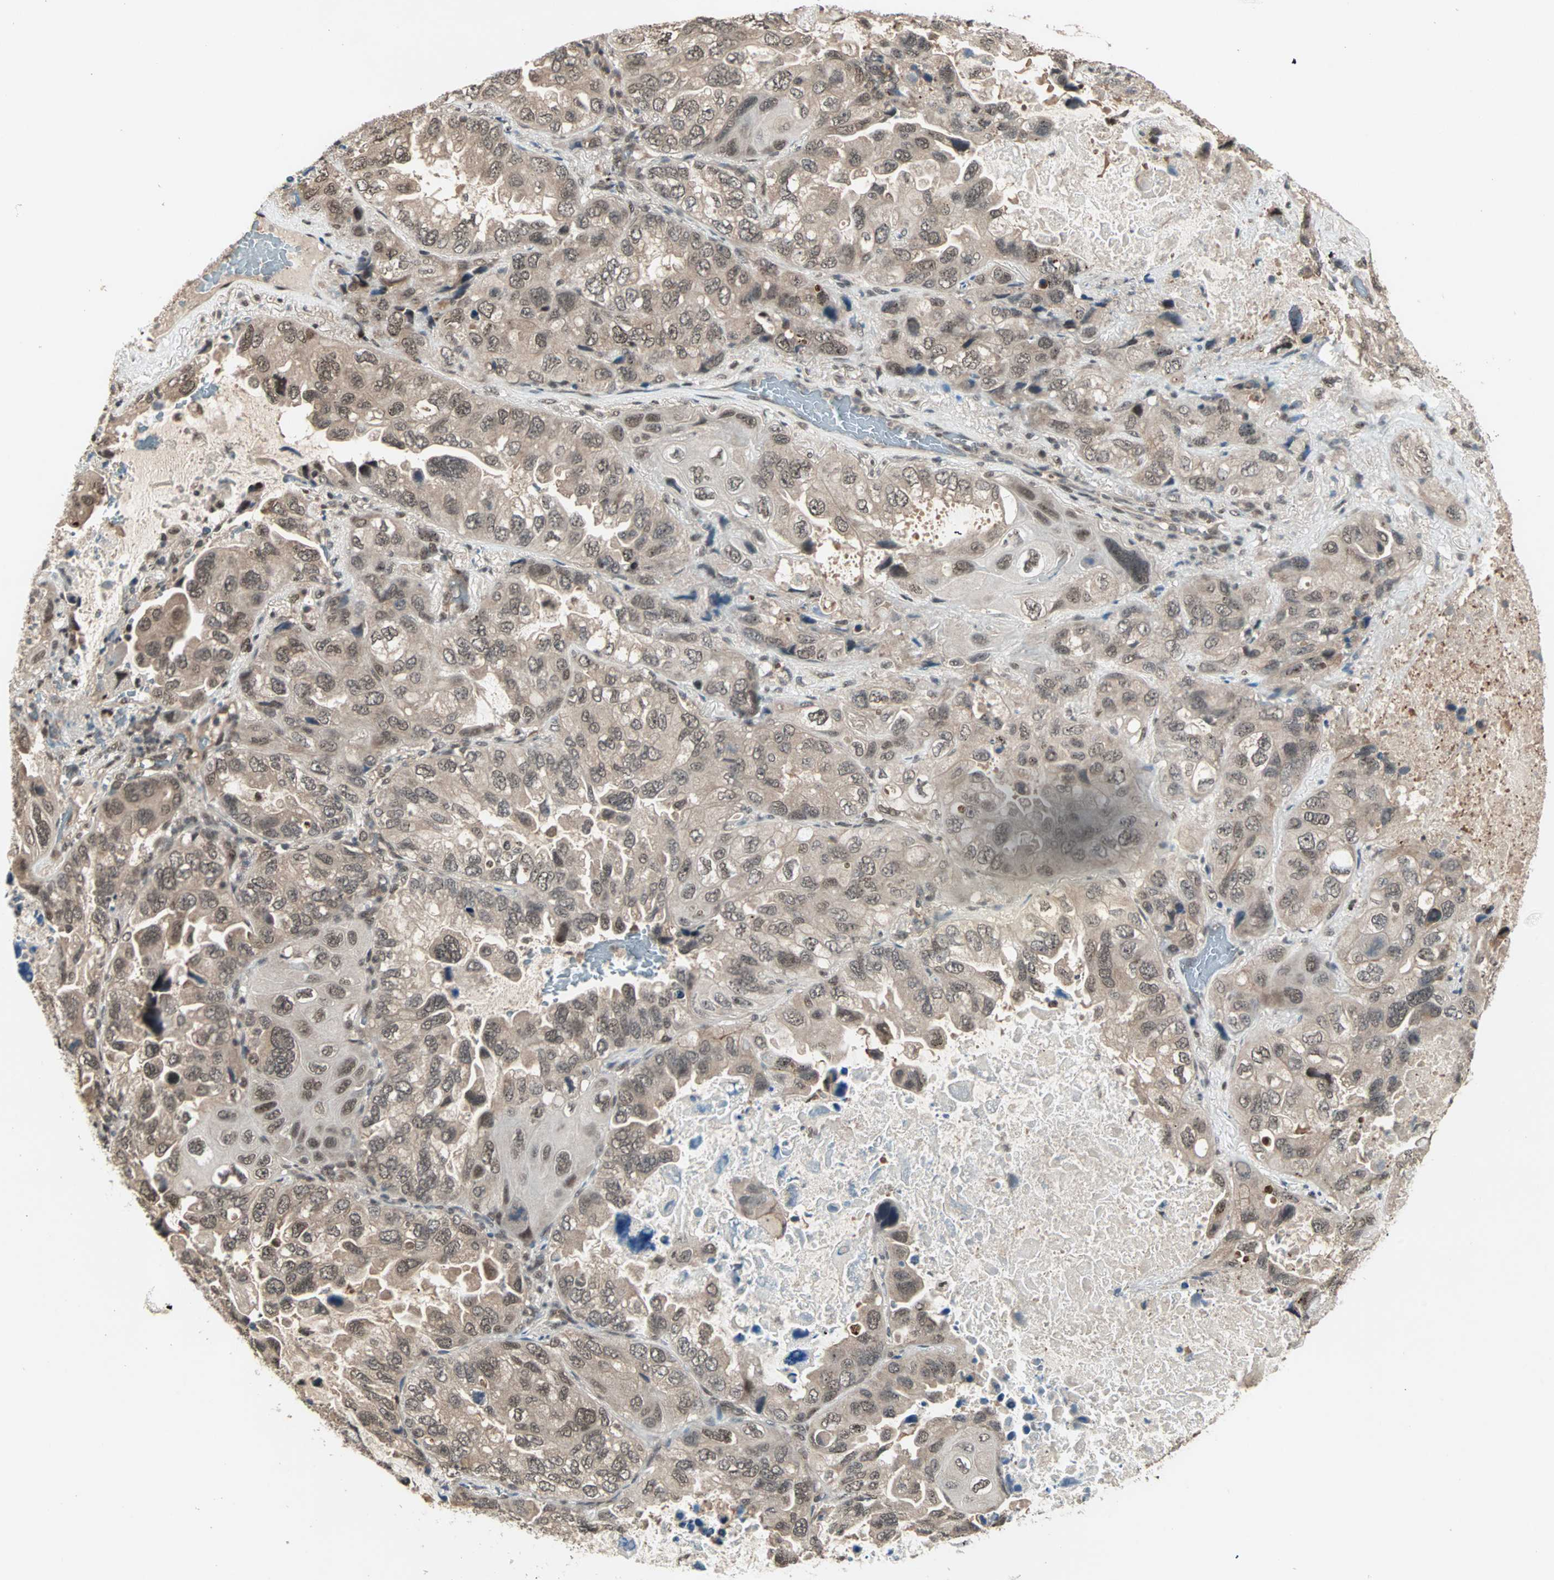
{"staining": {"intensity": "weak", "quantity": ">75%", "location": "nuclear"}, "tissue": "lung cancer", "cell_type": "Tumor cells", "image_type": "cancer", "snomed": [{"axis": "morphology", "description": "Squamous cell carcinoma, NOS"}, {"axis": "topography", "description": "Lung"}], "caption": "About >75% of tumor cells in human squamous cell carcinoma (lung) demonstrate weak nuclear protein expression as visualized by brown immunohistochemical staining.", "gene": "ZNF701", "patient": {"sex": "female", "age": 73}}